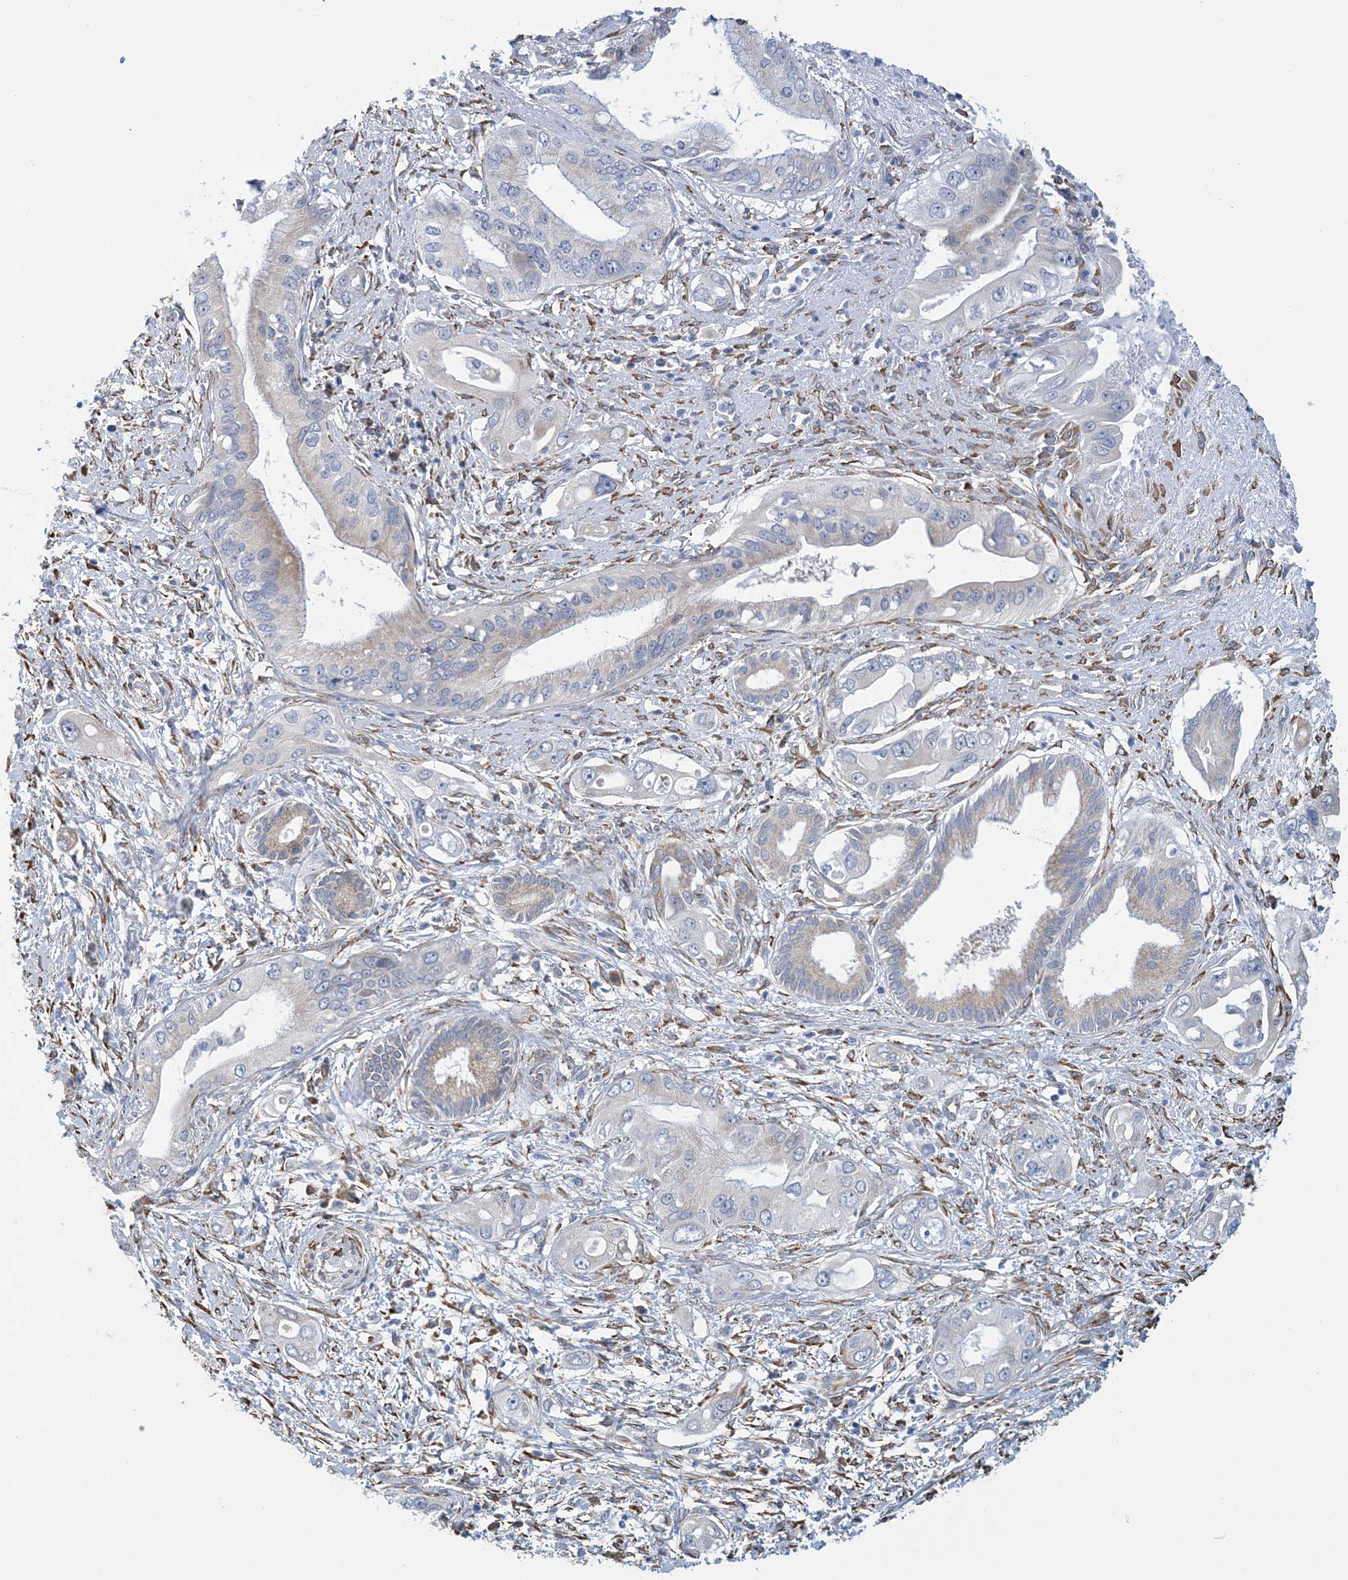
{"staining": {"intensity": "negative", "quantity": "none", "location": "none"}, "tissue": "pancreatic cancer", "cell_type": "Tumor cells", "image_type": "cancer", "snomed": [{"axis": "morphology", "description": "Inflammation, NOS"}, {"axis": "morphology", "description": "Adenocarcinoma, NOS"}, {"axis": "topography", "description": "Pancreas"}], "caption": "The immunohistochemistry photomicrograph has no significant expression in tumor cells of adenocarcinoma (pancreatic) tissue. (Immunohistochemistry (ihc), brightfield microscopy, high magnification).", "gene": "CCDC14", "patient": {"sex": "female", "age": 56}}